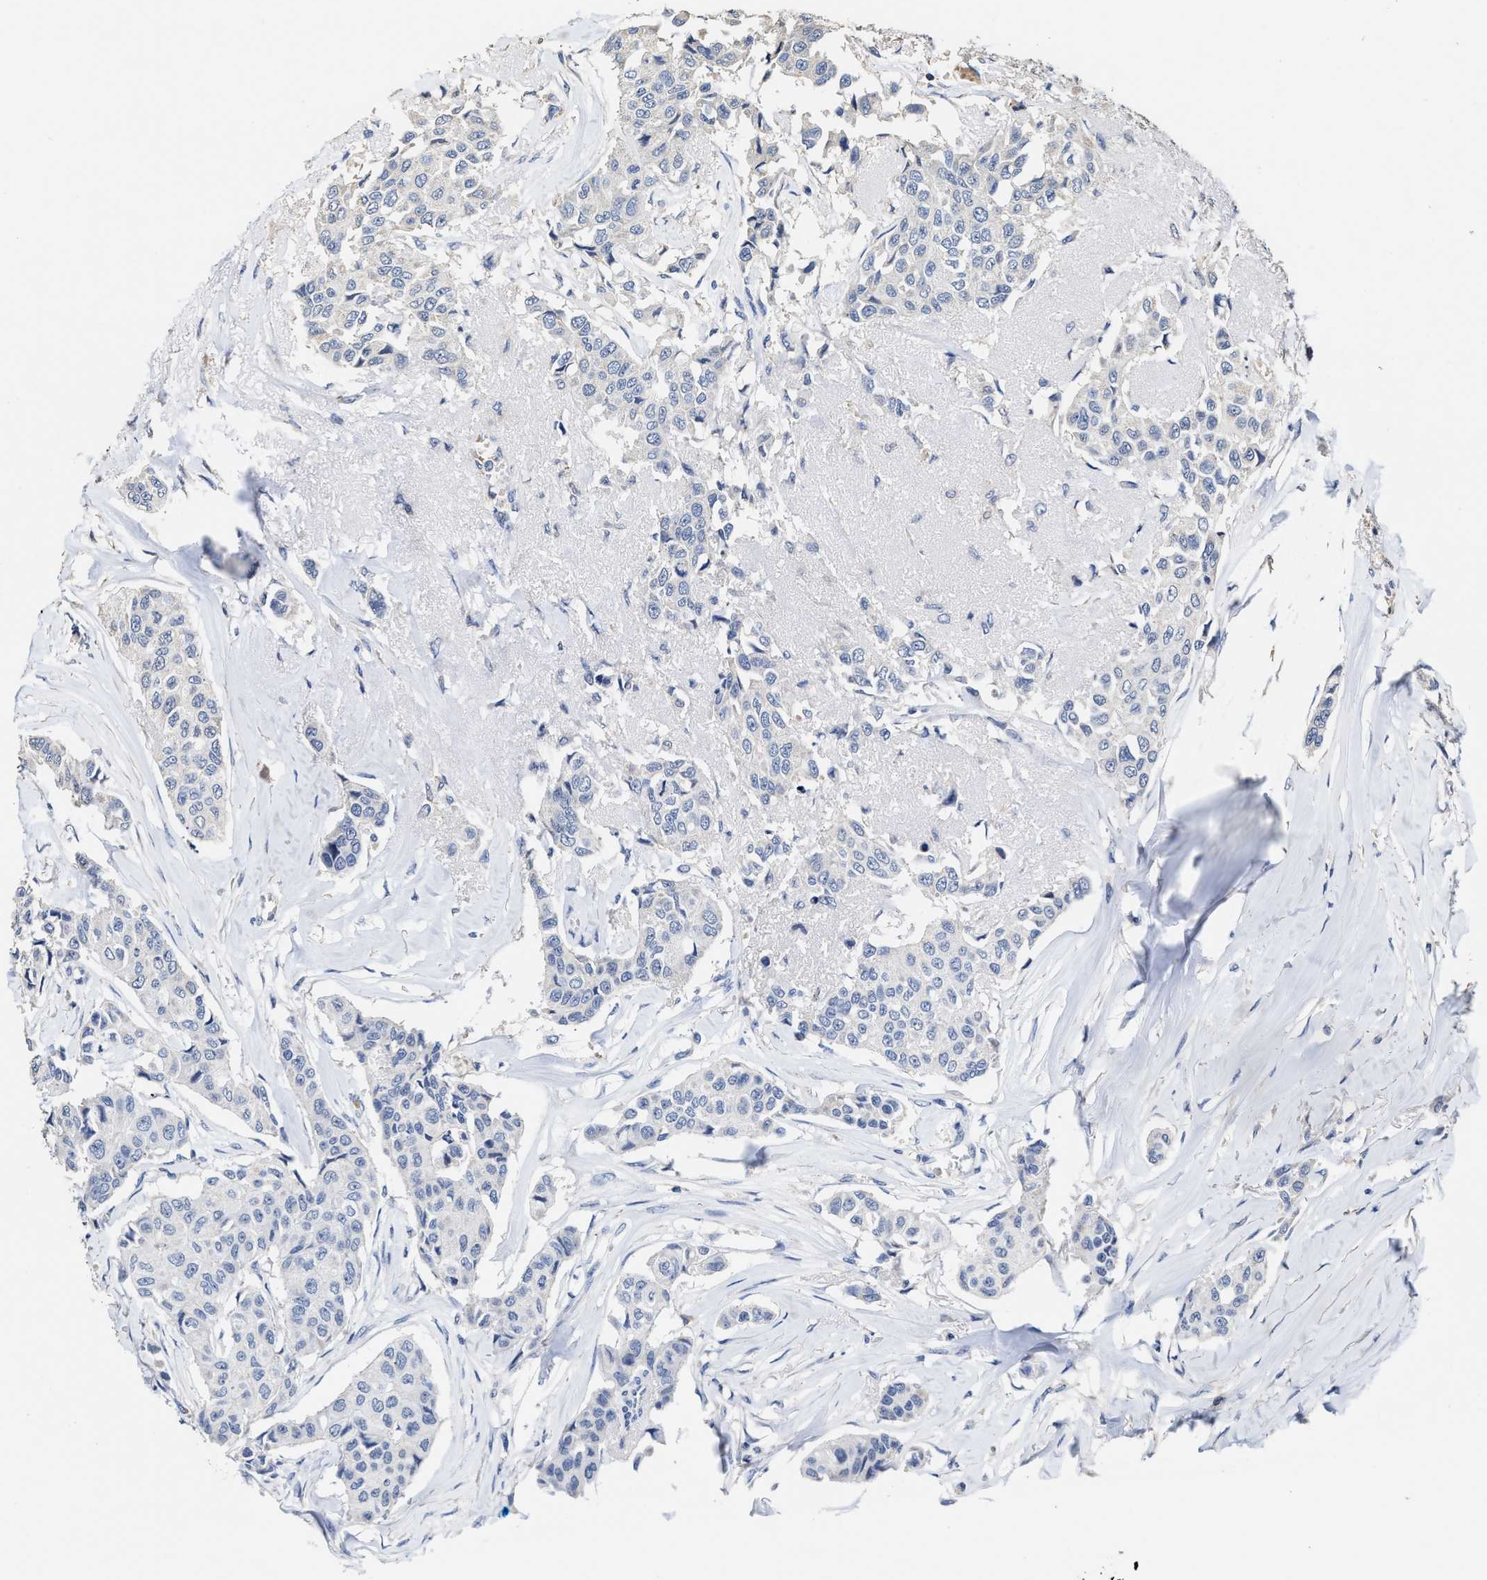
{"staining": {"intensity": "negative", "quantity": "none", "location": "none"}, "tissue": "breast cancer", "cell_type": "Tumor cells", "image_type": "cancer", "snomed": [{"axis": "morphology", "description": "Duct carcinoma"}, {"axis": "topography", "description": "Breast"}], "caption": "Immunohistochemistry (IHC) histopathology image of breast infiltrating ductal carcinoma stained for a protein (brown), which shows no positivity in tumor cells. (DAB immunohistochemistry (IHC), high magnification).", "gene": "ZFAT", "patient": {"sex": "female", "age": 80}}